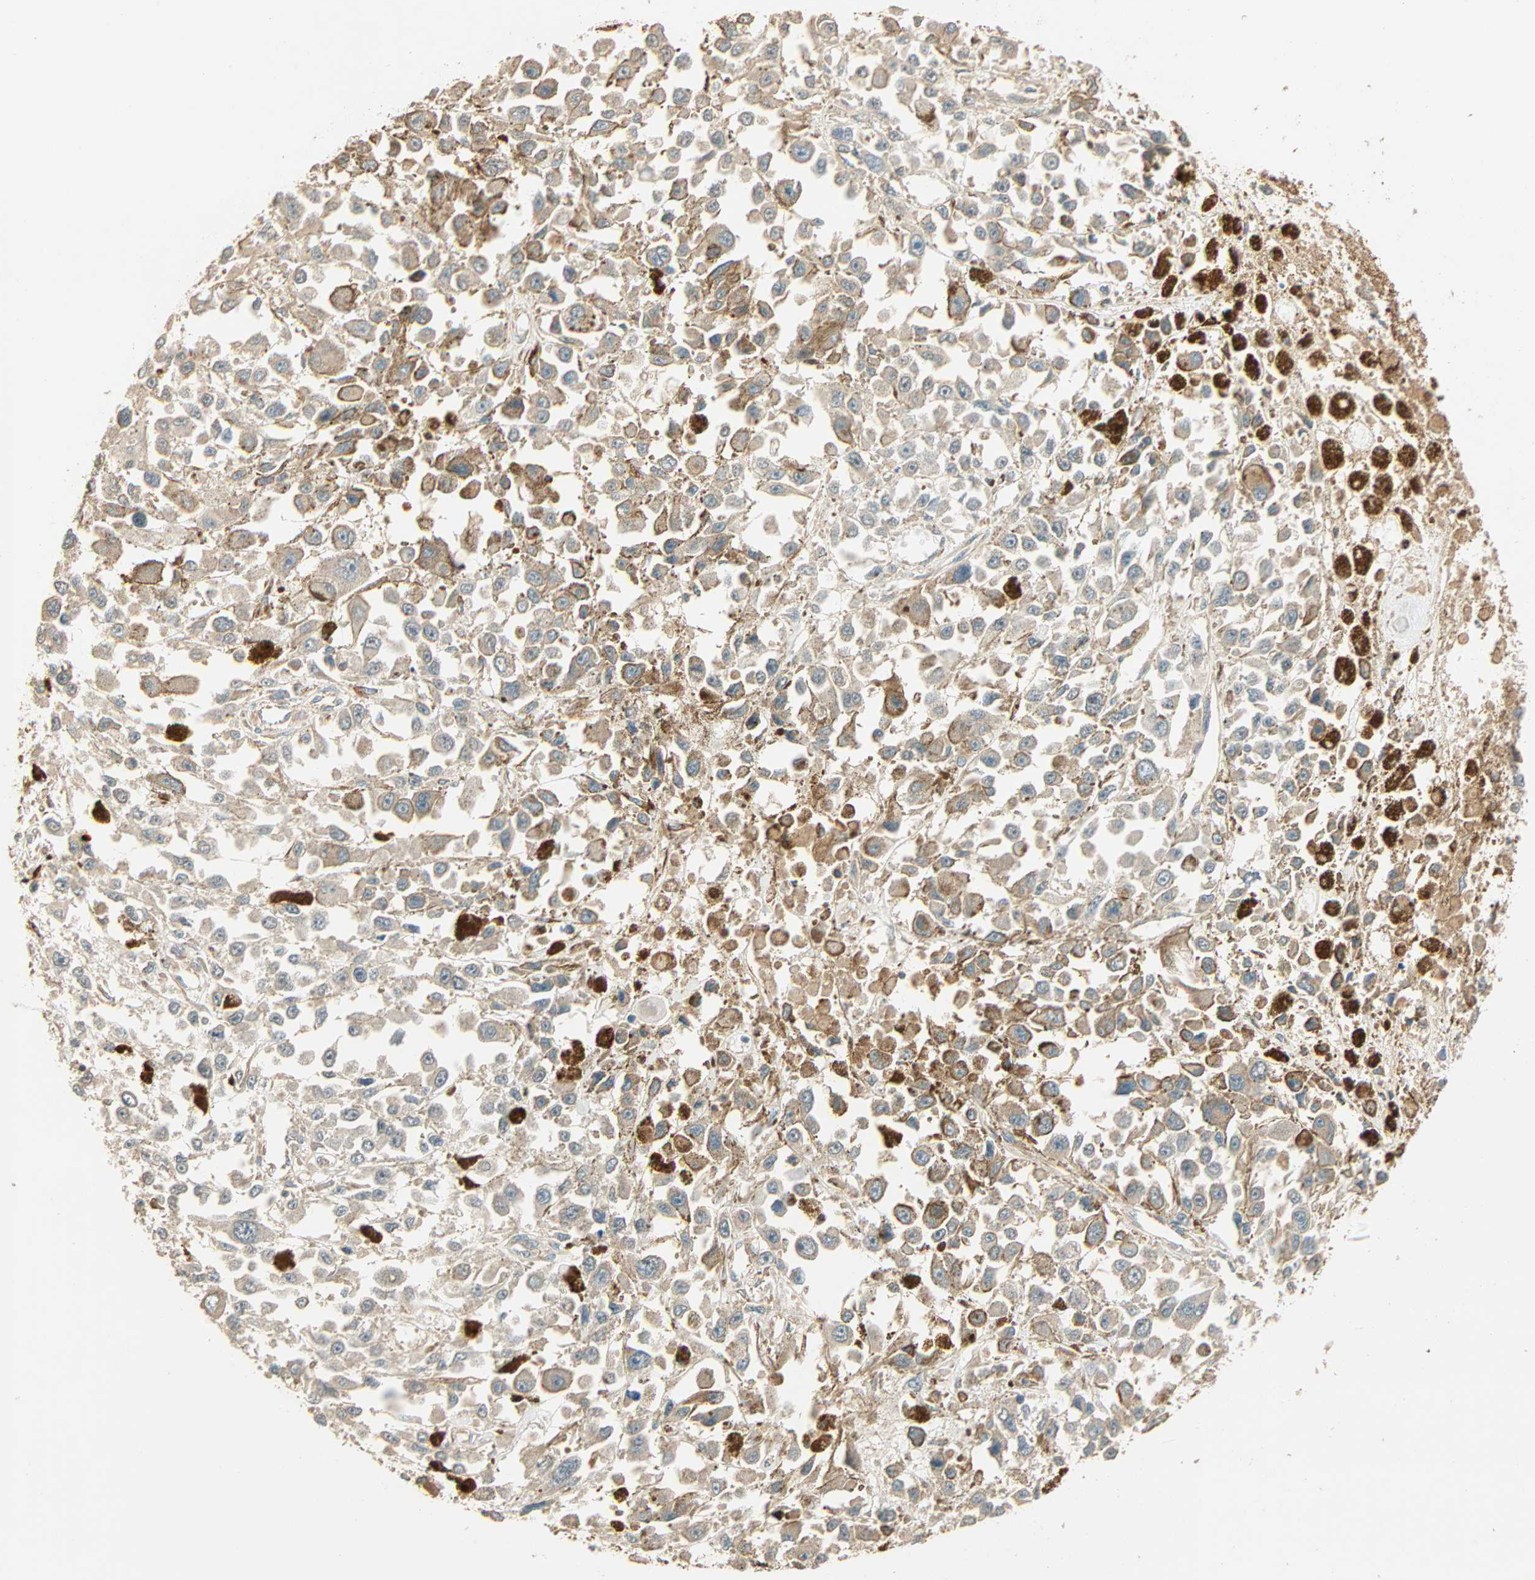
{"staining": {"intensity": "negative", "quantity": "none", "location": "none"}, "tissue": "melanoma", "cell_type": "Tumor cells", "image_type": "cancer", "snomed": [{"axis": "morphology", "description": "Malignant melanoma, Metastatic site"}, {"axis": "topography", "description": "Lymph node"}], "caption": "DAB (3,3'-diaminobenzidine) immunohistochemical staining of human malignant melanoma (metastatic site) displays no significant staining in tumor cells.", "gene": "GALK1", "patient": {"sex": "male", "age": 59}}